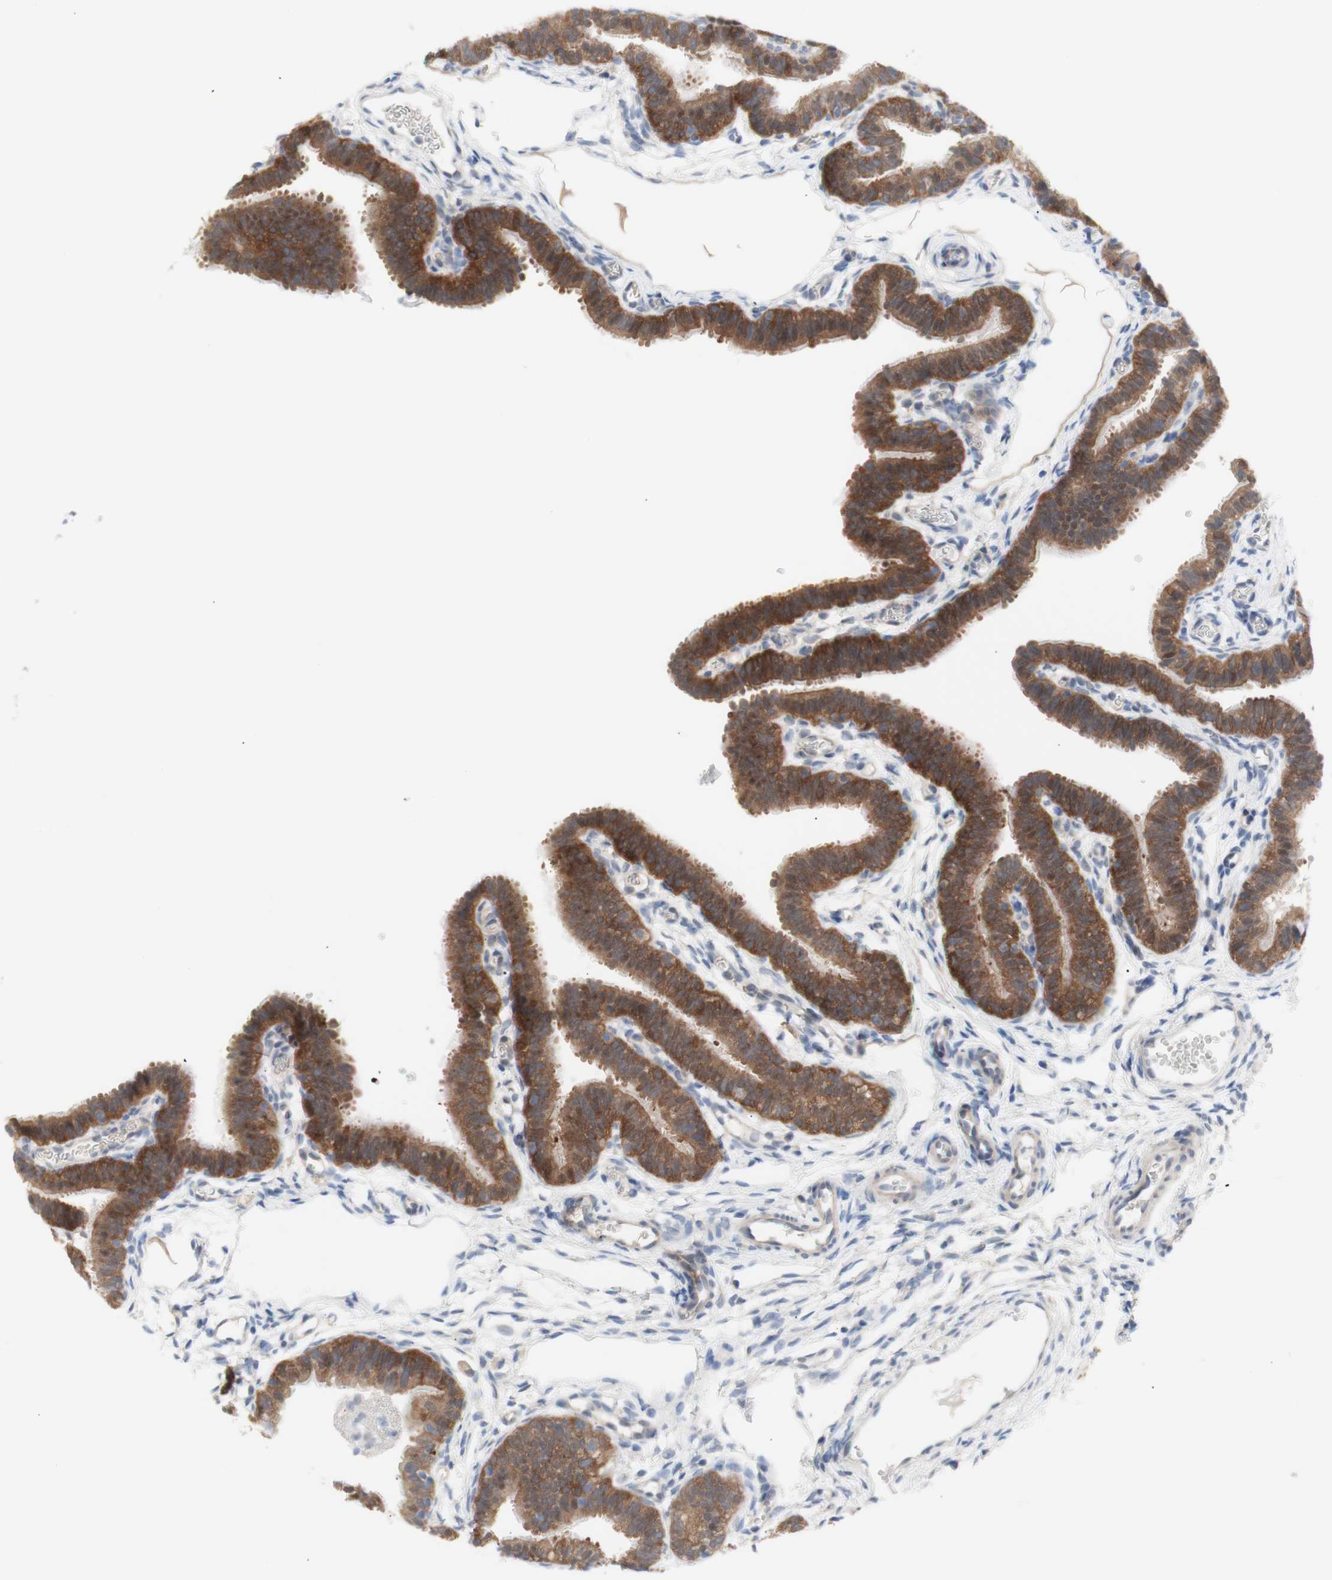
{"staining": {"intensity": "strong", "quantity": ">75%", "location": "cytoplasmic/membranous"}, "tissue": "fallopian tube", "cell_type": "Glandular cells", "image_type": "normal", "snomed": [{"axis": "morphology", "description": "Normal tissue, NOS"}, {"axis": "topography", "description": "Fallopian tube"}, {"axis": "topography", "description": "Placenta"}], "caption": "Immunohistochemistry image of normal human fallopian tube stained for a protein (brown), which reveals high levels of strong cytoplasmic/membranous staining in about >75% of glandular cells.", "gene": "PRMT5", "patient": {"sex": "female", "age": 34}}